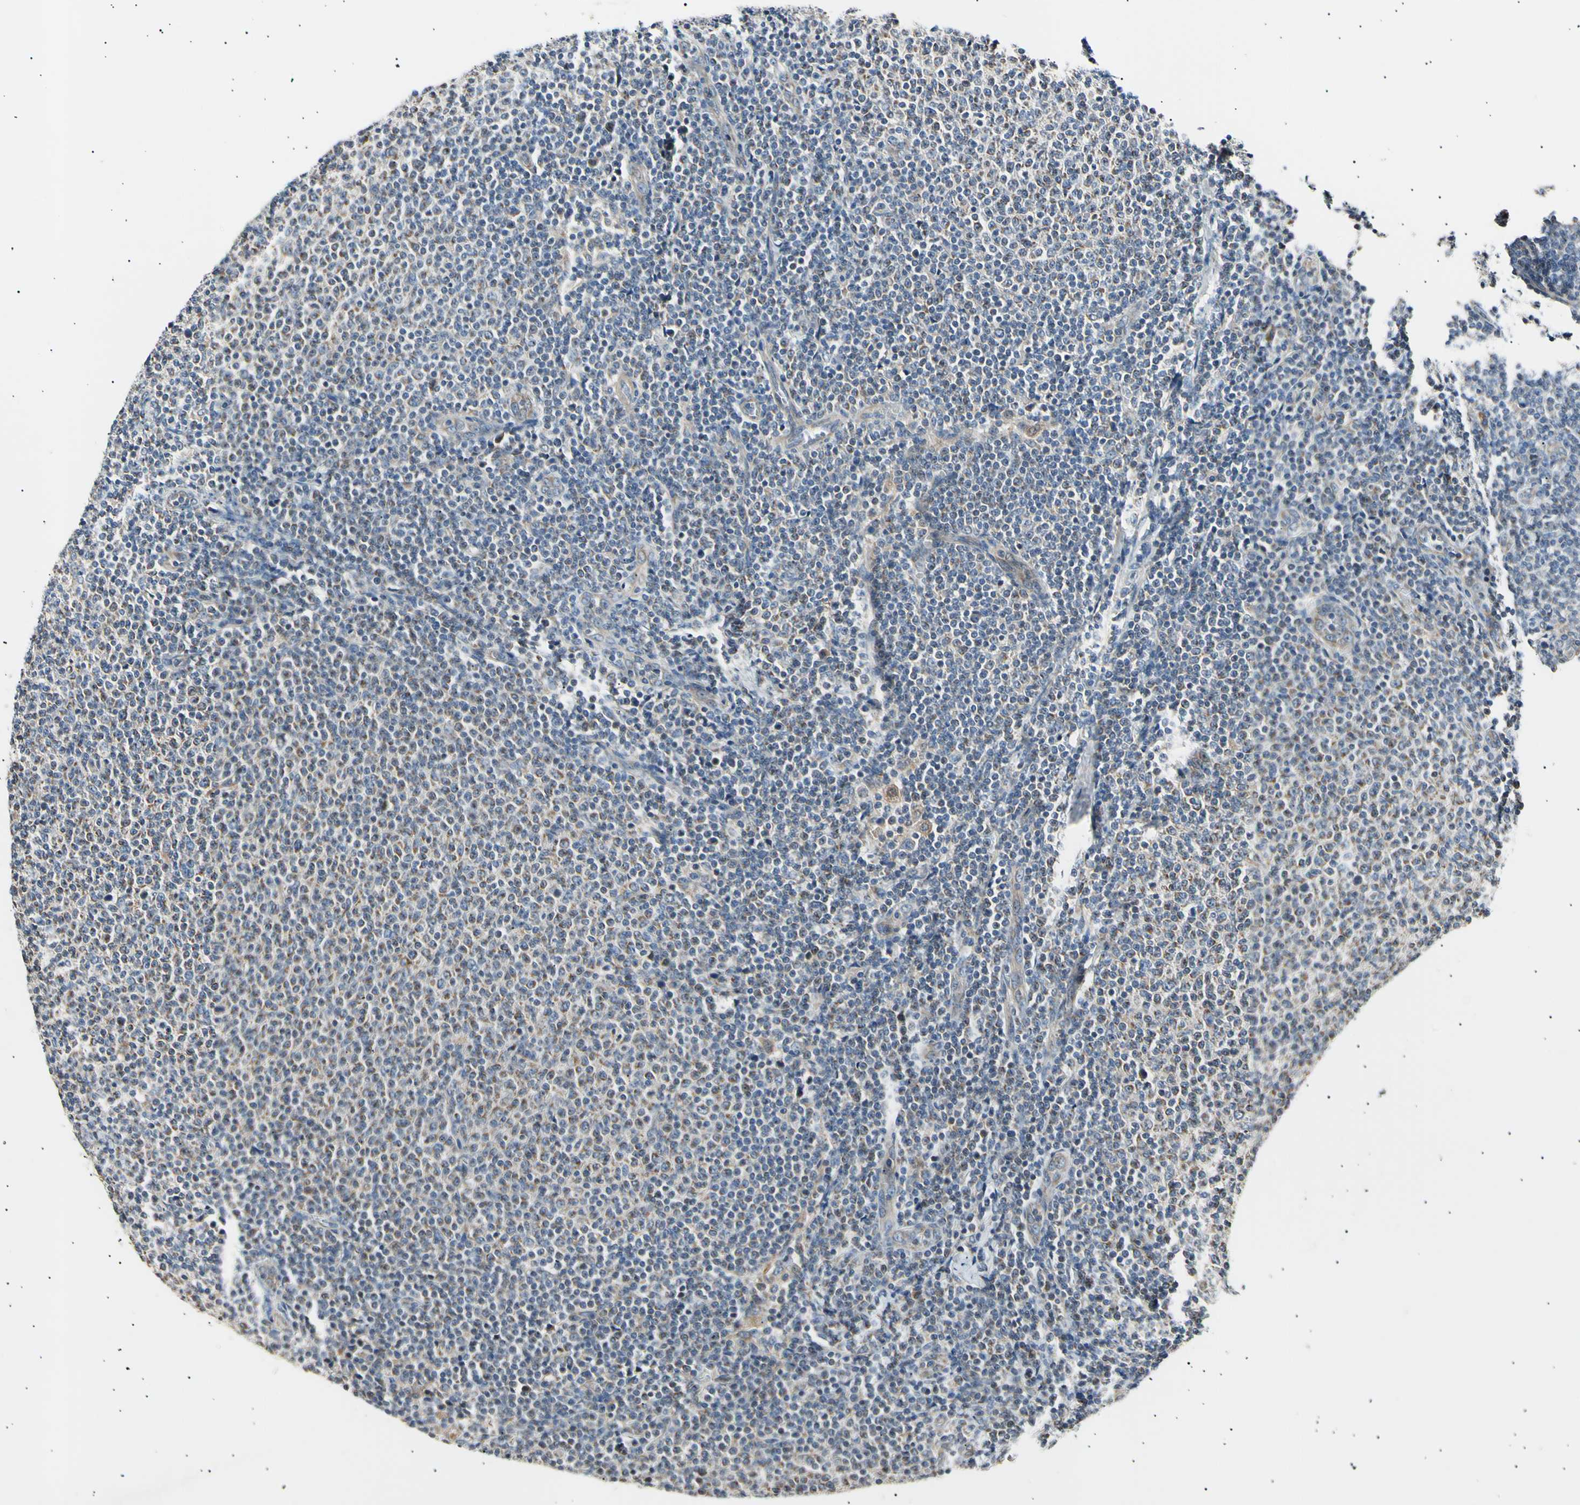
{"staining": {"intensity": "weak", "quantity": ">75%", "location": "cytoplasmic/membranous"}, "tissue": "lymphoma", "cell_type": "Tumor cells", "image_type": "cancer", "snomed": [{"axis": "morphology", "description": "Malignant lymphoma, non-Hodgkin's type, Low grade"}, {"axis": "topography", "description": "Lymph node"}], "caption": "High-power microscopy captured an IHC image of lymphoma, revealing weak cytoplasmic/membranous positivity in approximately >75% of tumor cells. (DAB (3,3'-diaminobenzidine) IHC, brown staining for protein, blue staining for nuclei).", "gene": "ITGA6", "patient": {"sex": "male", "age": 66}}